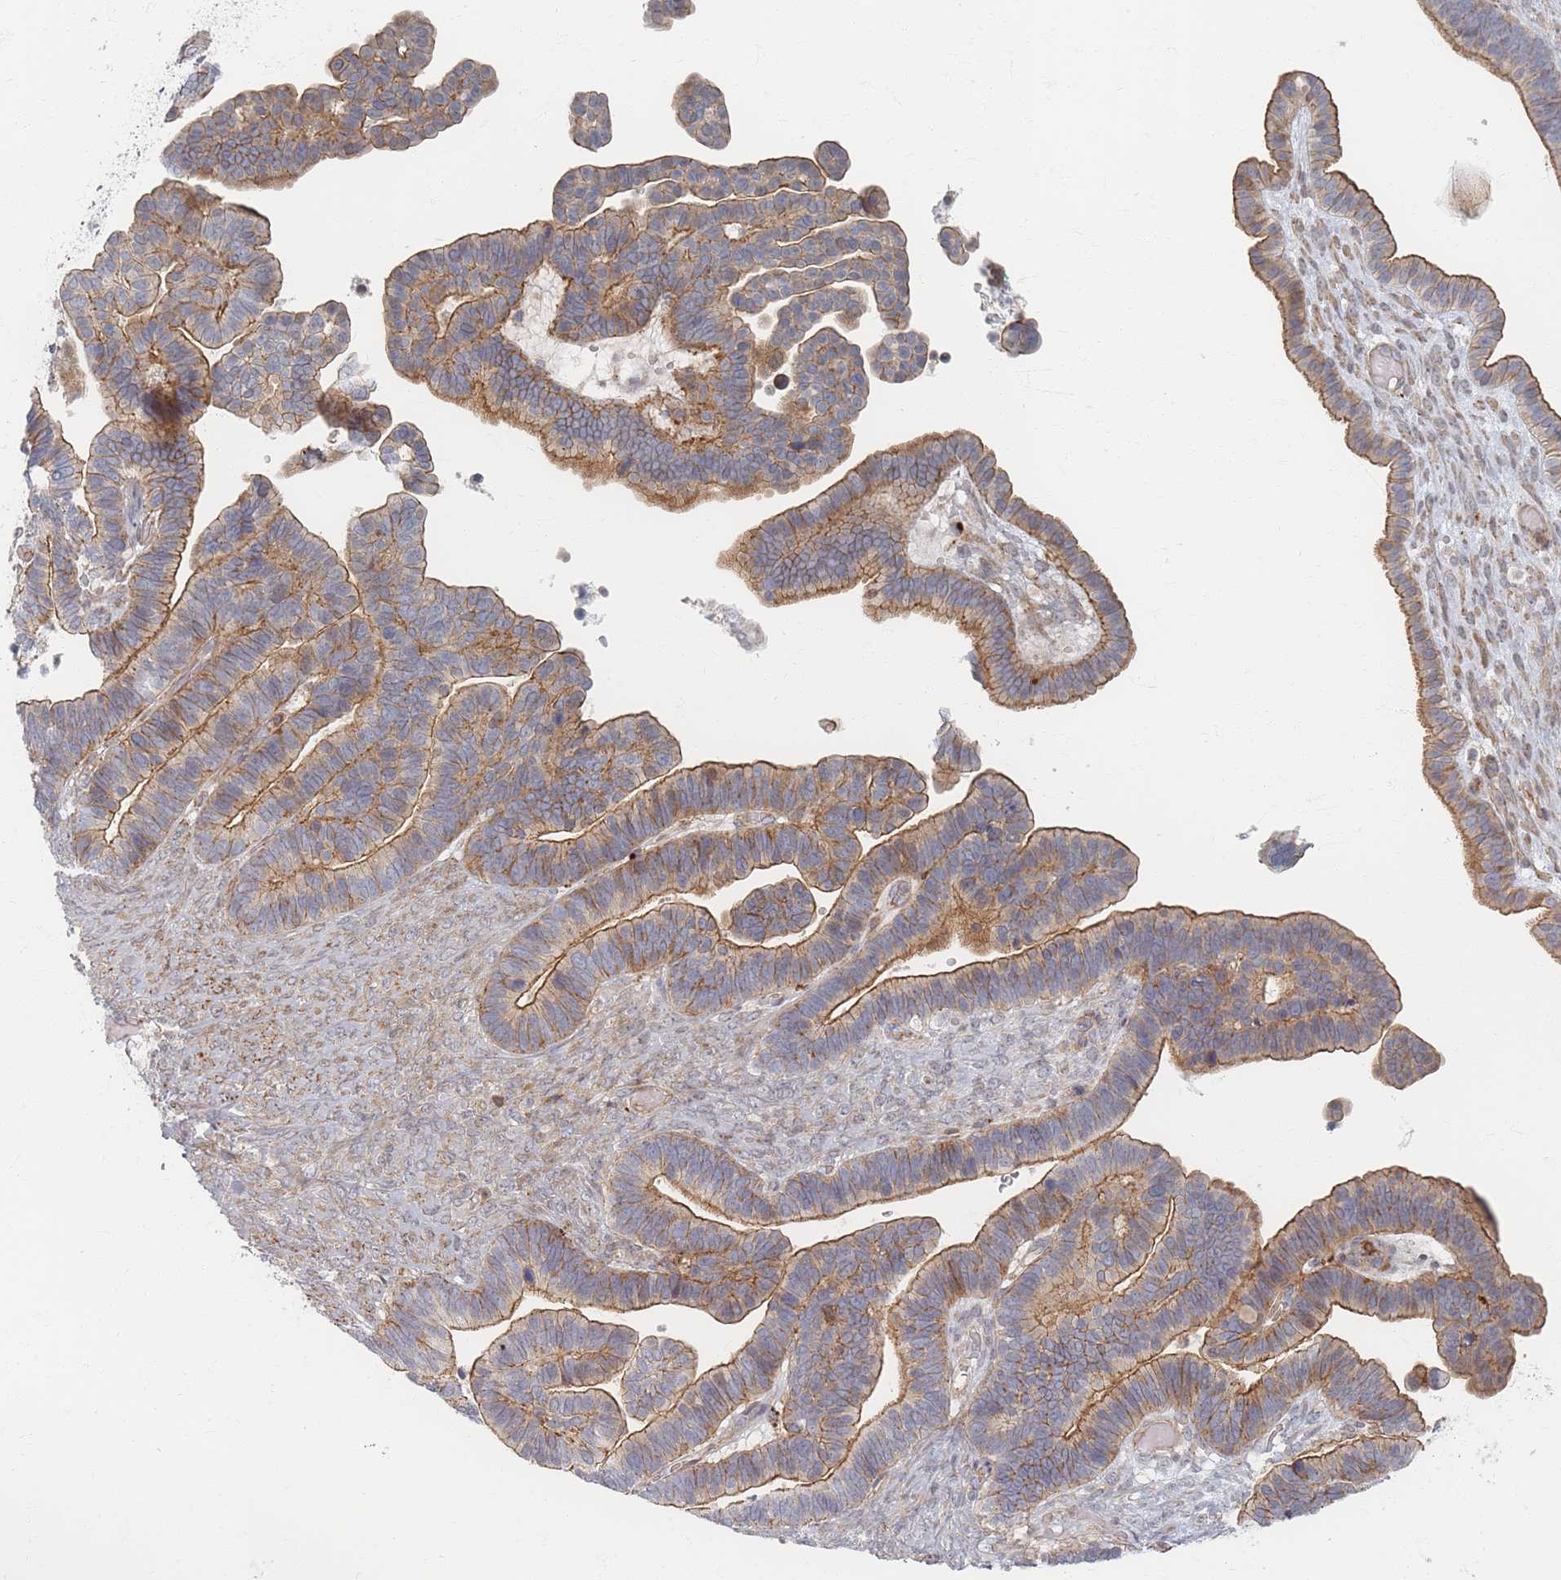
{"staining": {"intensity": "moderate", "quantity": ">75%", "location": "cytoplasmic/membranous"}, "tissue": "ovarian cancer", "cell_type": "Tumor cells", "image_type": "cancer", "snomed": [{"axis": "morphology", "description": "Cystadenocarcinoma, serous, NOS"}, {"axis": "topography", "description": "Ovary"}], "caption": "Immunohistochemistry of serous cystadenocarcinoma (ovarian) demonstrates medium levels of moderate cytoplasmic/membranous positivity in about >75% of tumor cells.", "gene": "ZNF852", "patient": {"sex": "female", "age": 56}}